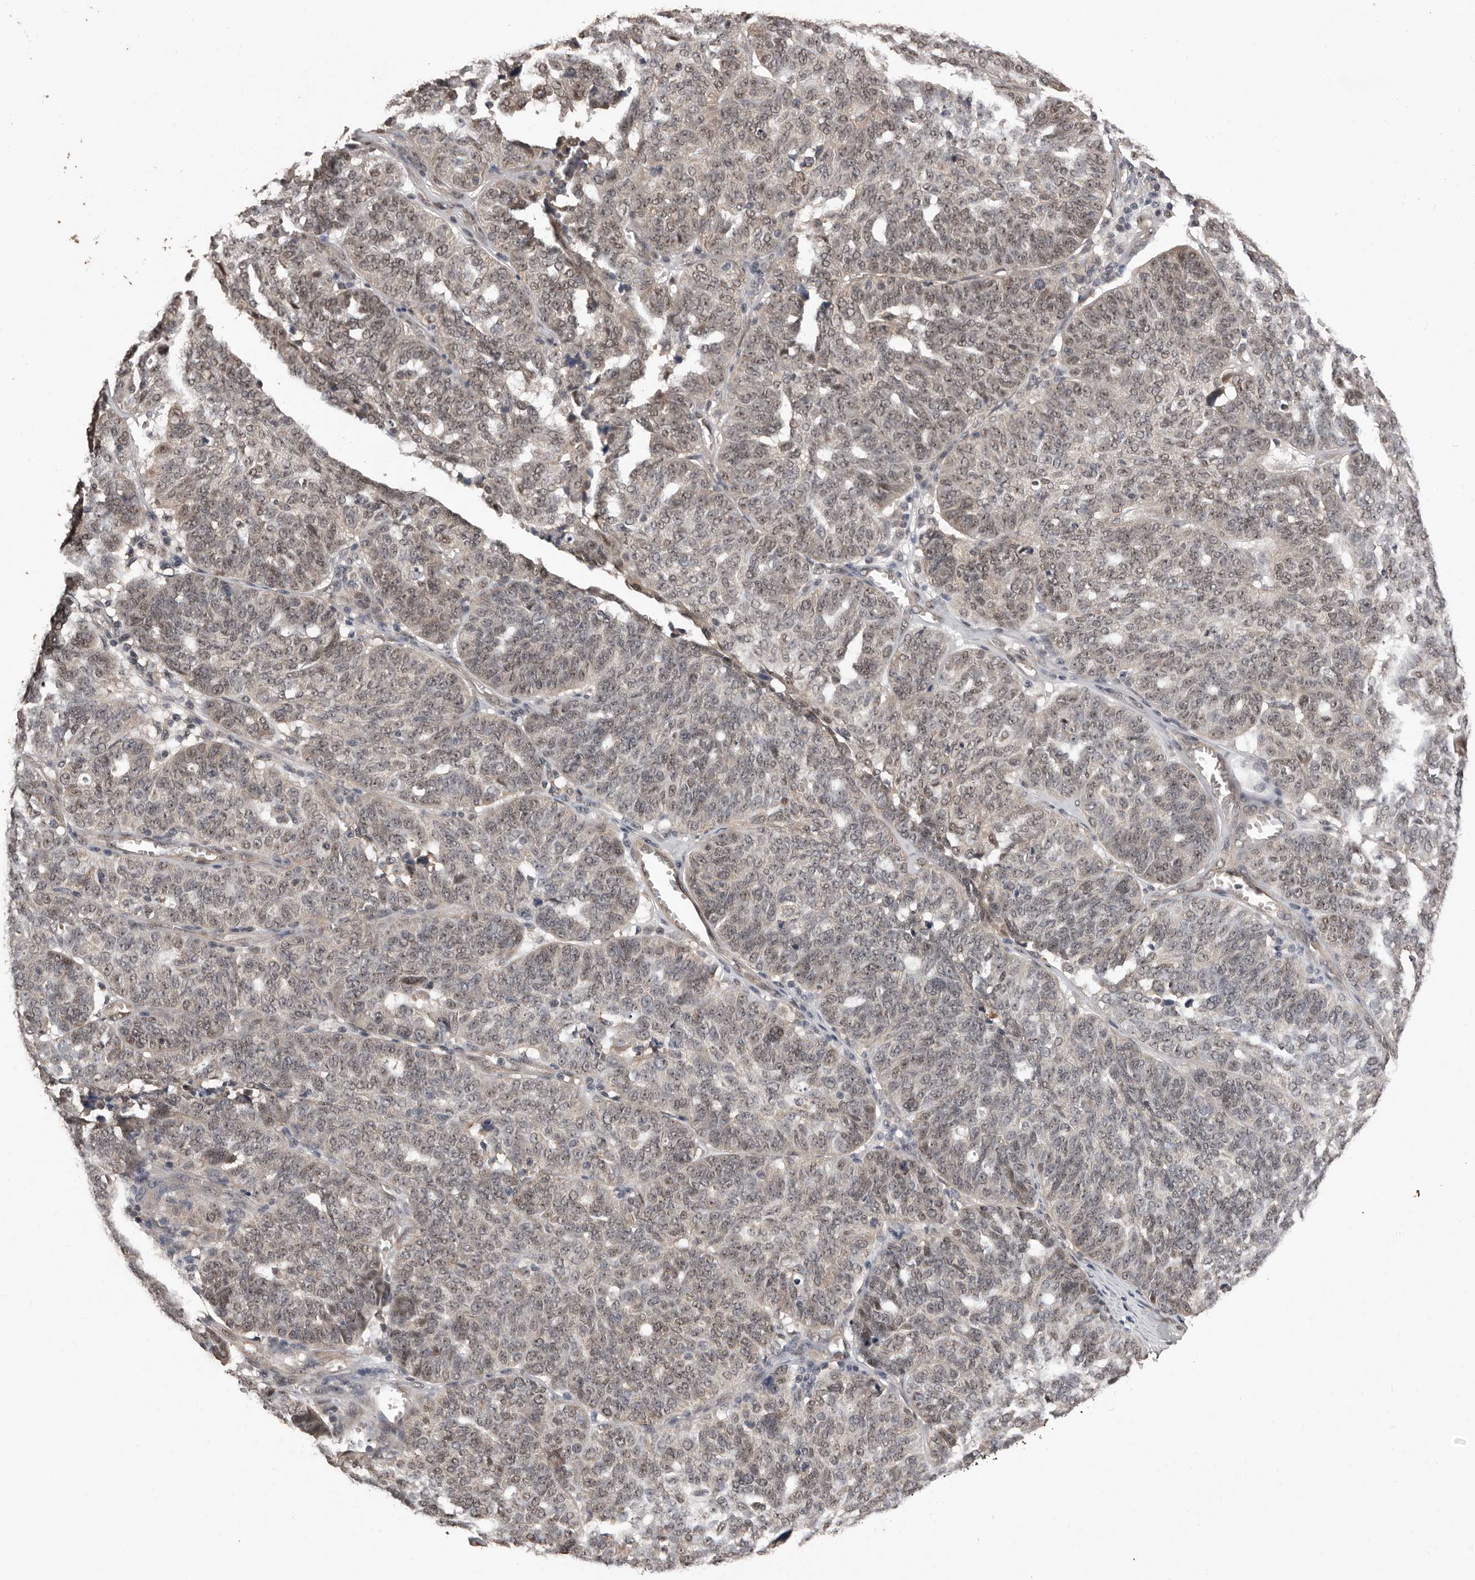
{"staining": {"intensity": "weak", "quantity": "25%-75%", "location": "nuclear"}, "tissue": "ovarian cancer", "cell_type": "Tumor cells", "image_type": "cancer", "snomed": [{"axis": "morphology", "description": "Cystadenocarcinoma, serous, NOS"}, {"axis": "topography", "description": "Ovary"}], "caption": "Serous cystadenocarcinoma (ovarian) was stained to show a protein in brown. There is low levels of weak nuclear positivity in about 25%-75% of tumor cells. (Stains: DAB in brown, nuclei in blue, Microscopy: brightfield microscopy at high magnification).", "gene": "VPS37A", "patient": {"sex": "female", "age": 59}}